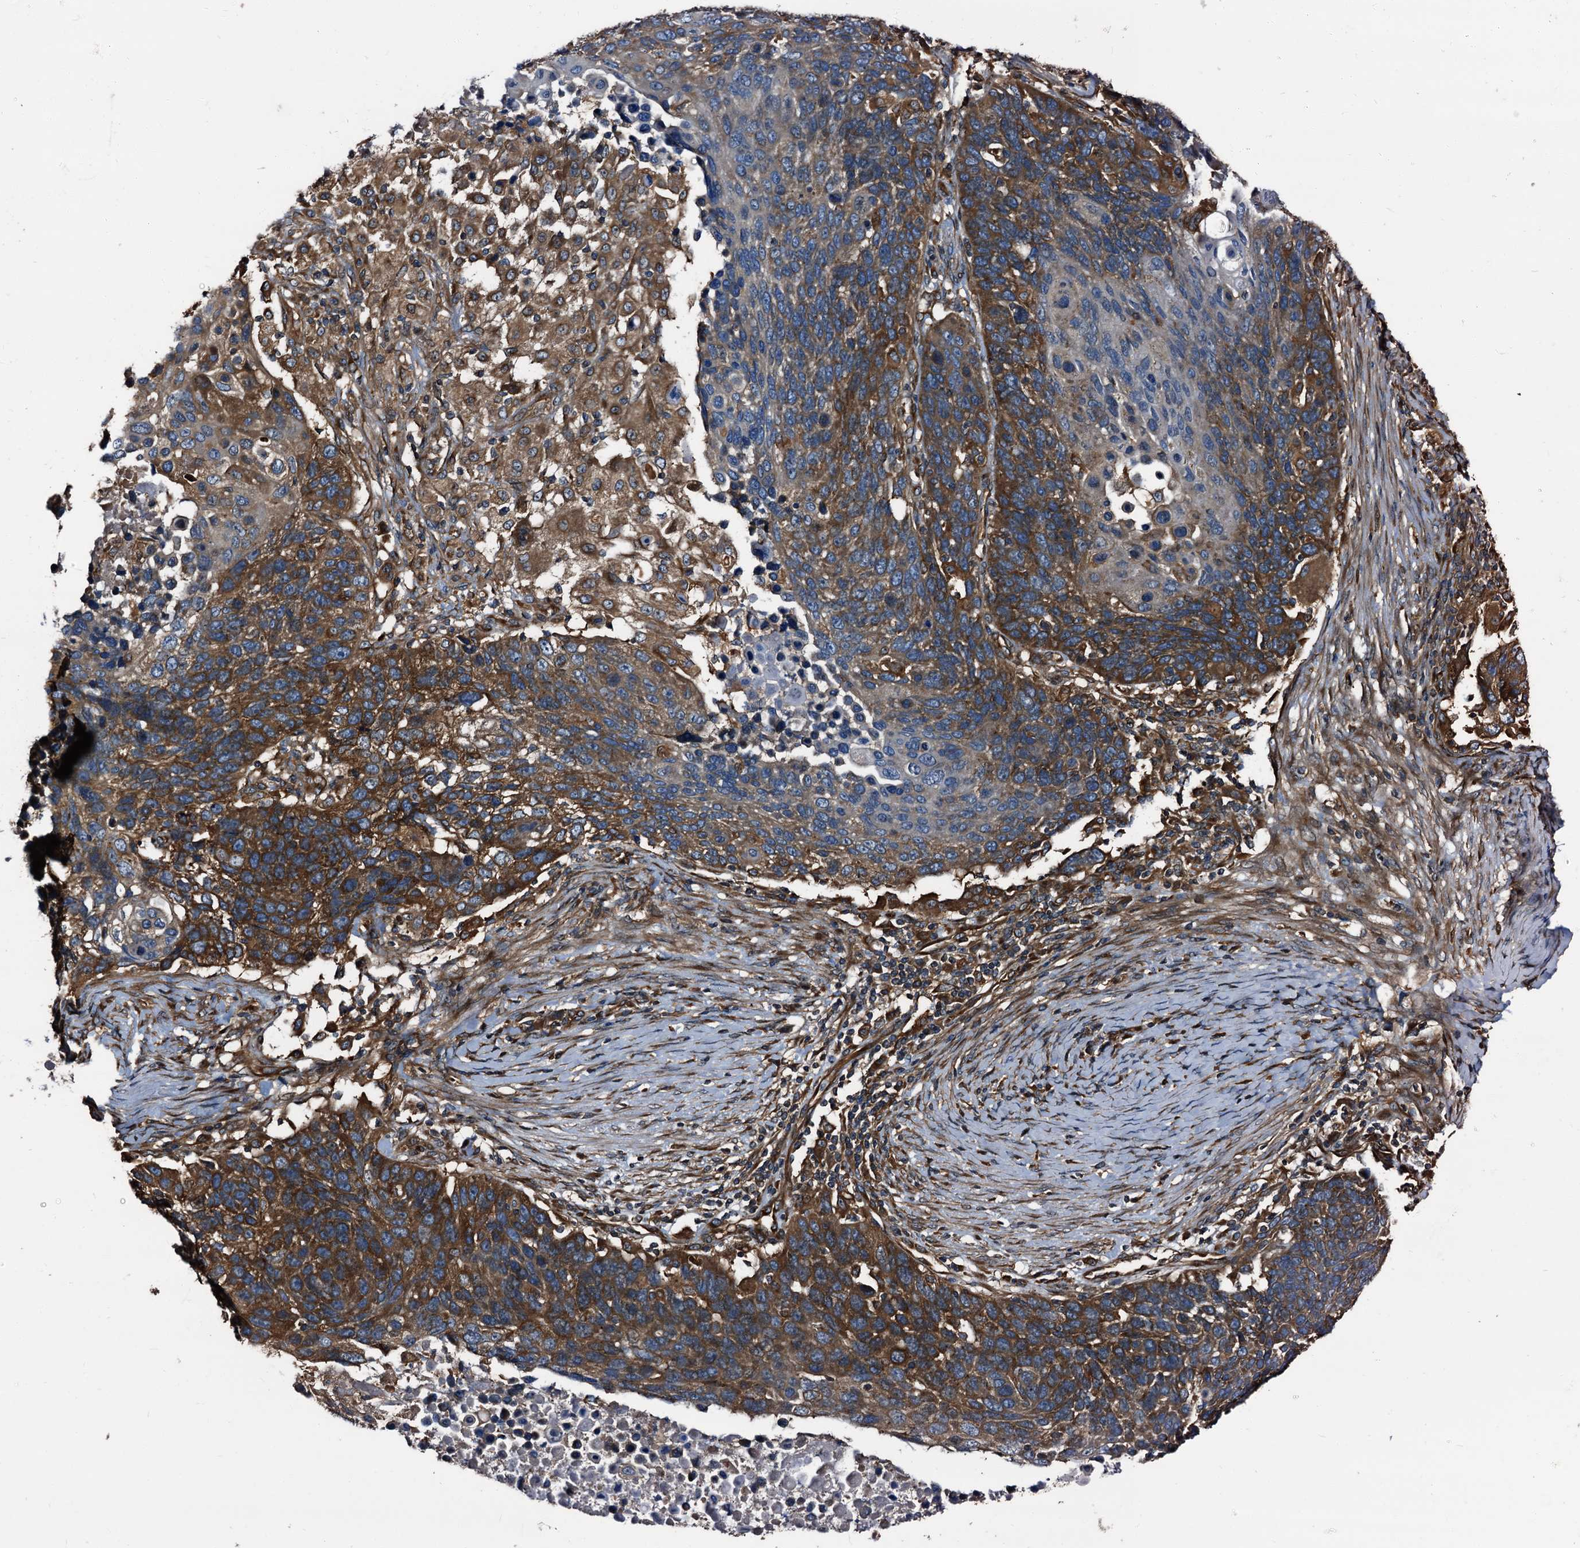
{"staining": {"intensity": "strong", "quantity": "25%-75%", "location": "cytoplasmic/membranous"}, "tissue": "lung cancer", "cell_type": "Tumor cells", "image_type": "cancer", "snomed": [{"axis": "morphology", "description": "Normal tissue, NOS"}, {"axis": "morphology", "description": "Squamous cell carcinoma, NOS"}, {"axis": "topography", "description": "Lymph node"}, {"axis": "topography", "description": "Lung"}], "caption": "Protein expression analysis of lung squamous cell carcinoma shows strong cytoplasmic/membranous staining in approximately 25%-75% of tumor cells. (DAB IHC with brightfield microscopy, high magnification).", "gene": "PEX5", "patient": {"sex": "male", "age": 66}}